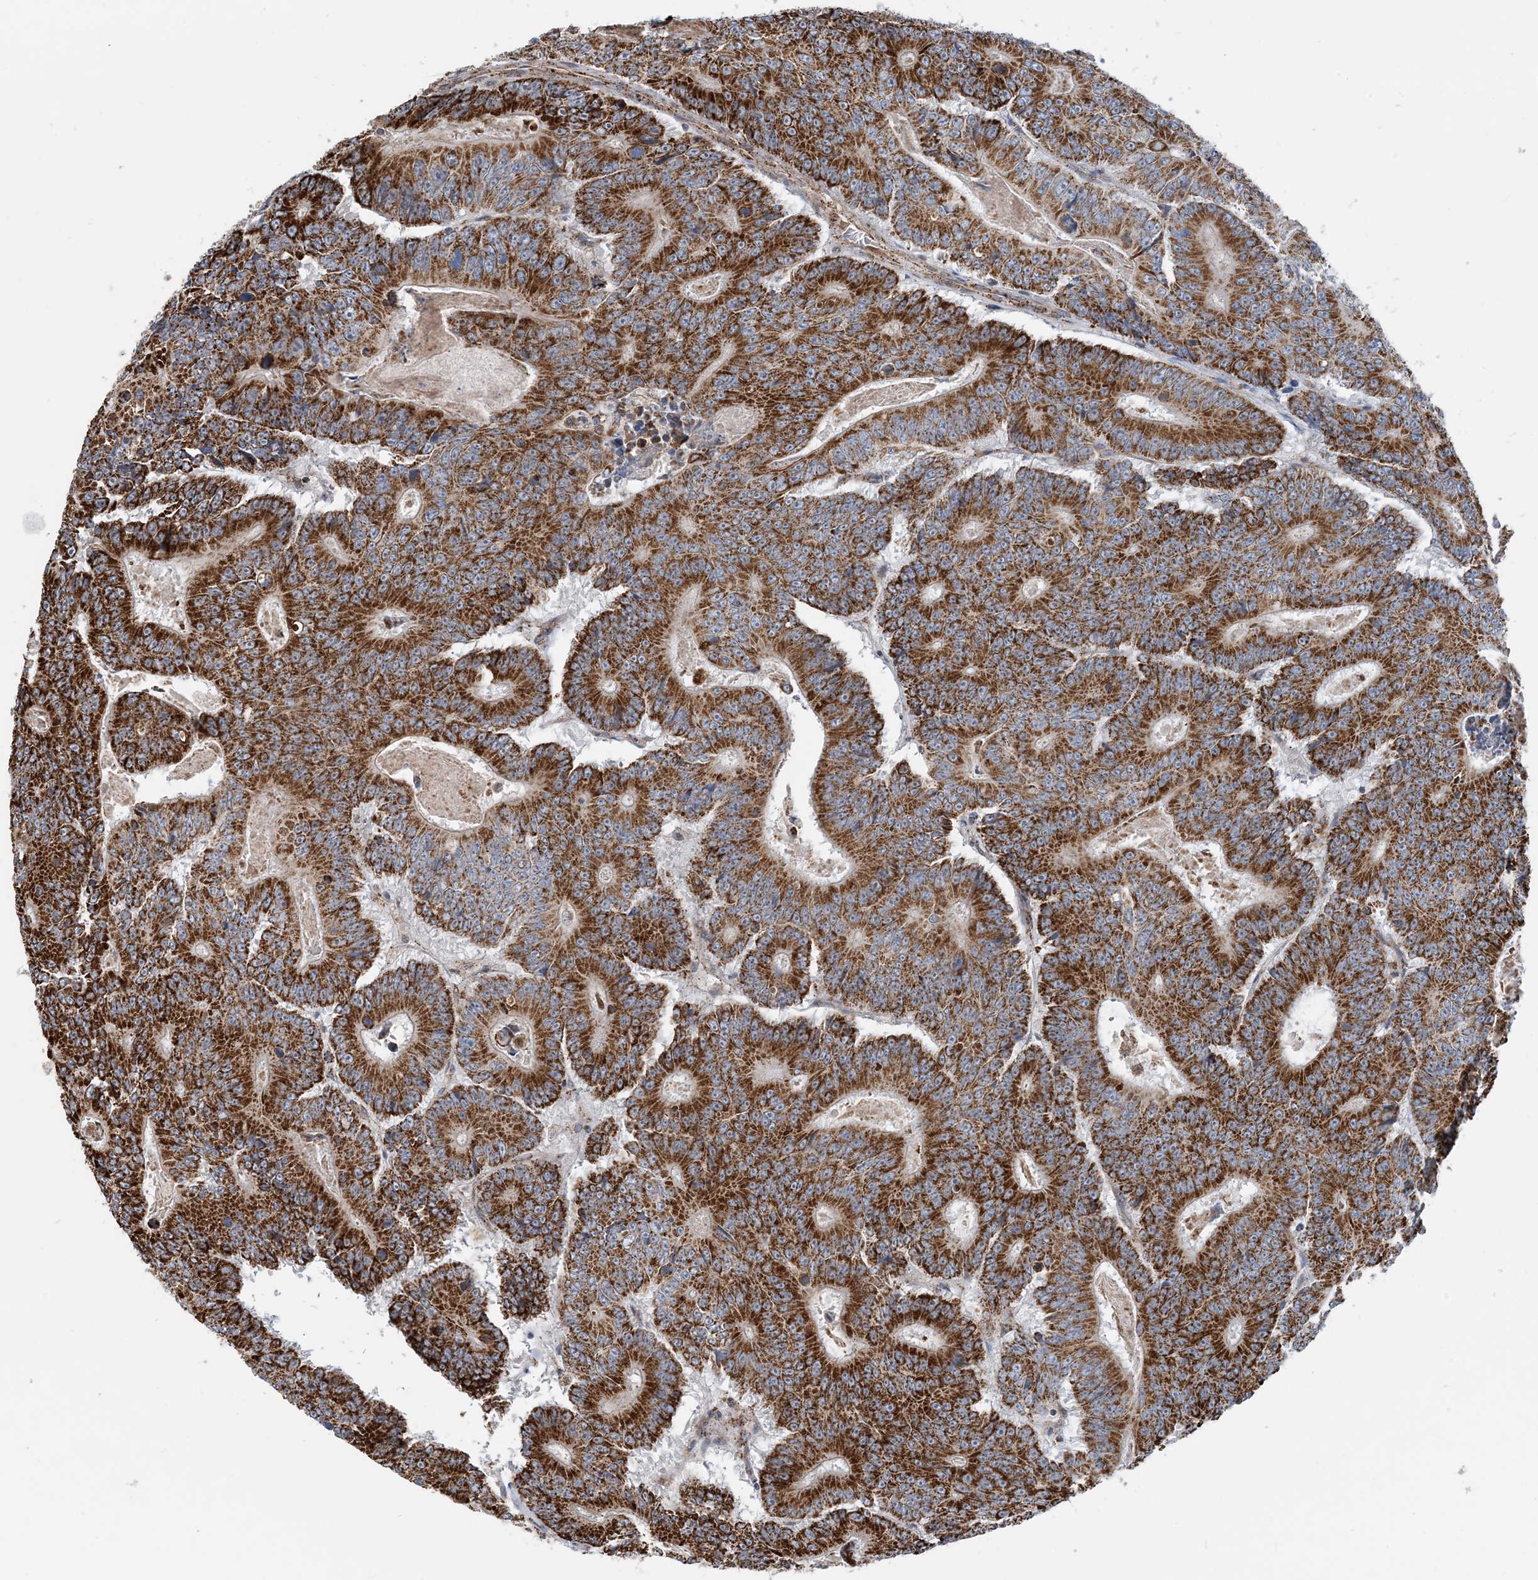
{"staining": {"intensity": "strong", "quantity": ">75%", "location": "cytoplasmic/membranous"}, "tissue": "colorectal cancer", "cell_type": "Tumor cells", "image_type": "cancer", "snomed": [{"axis": "morphology", "description": "Adenocarcinoma, NOS"}, {"axis": "topography", "description": "Colon"}], "caption": "Colorectal cancer stained with immunohistochemistry (IHC) demonstrates strong cytoplasmic/membranous expression in approximately >75% of tumor cells.", "gene": "PCDHGA1", "patient": {"sex": "male", "age": 83}}